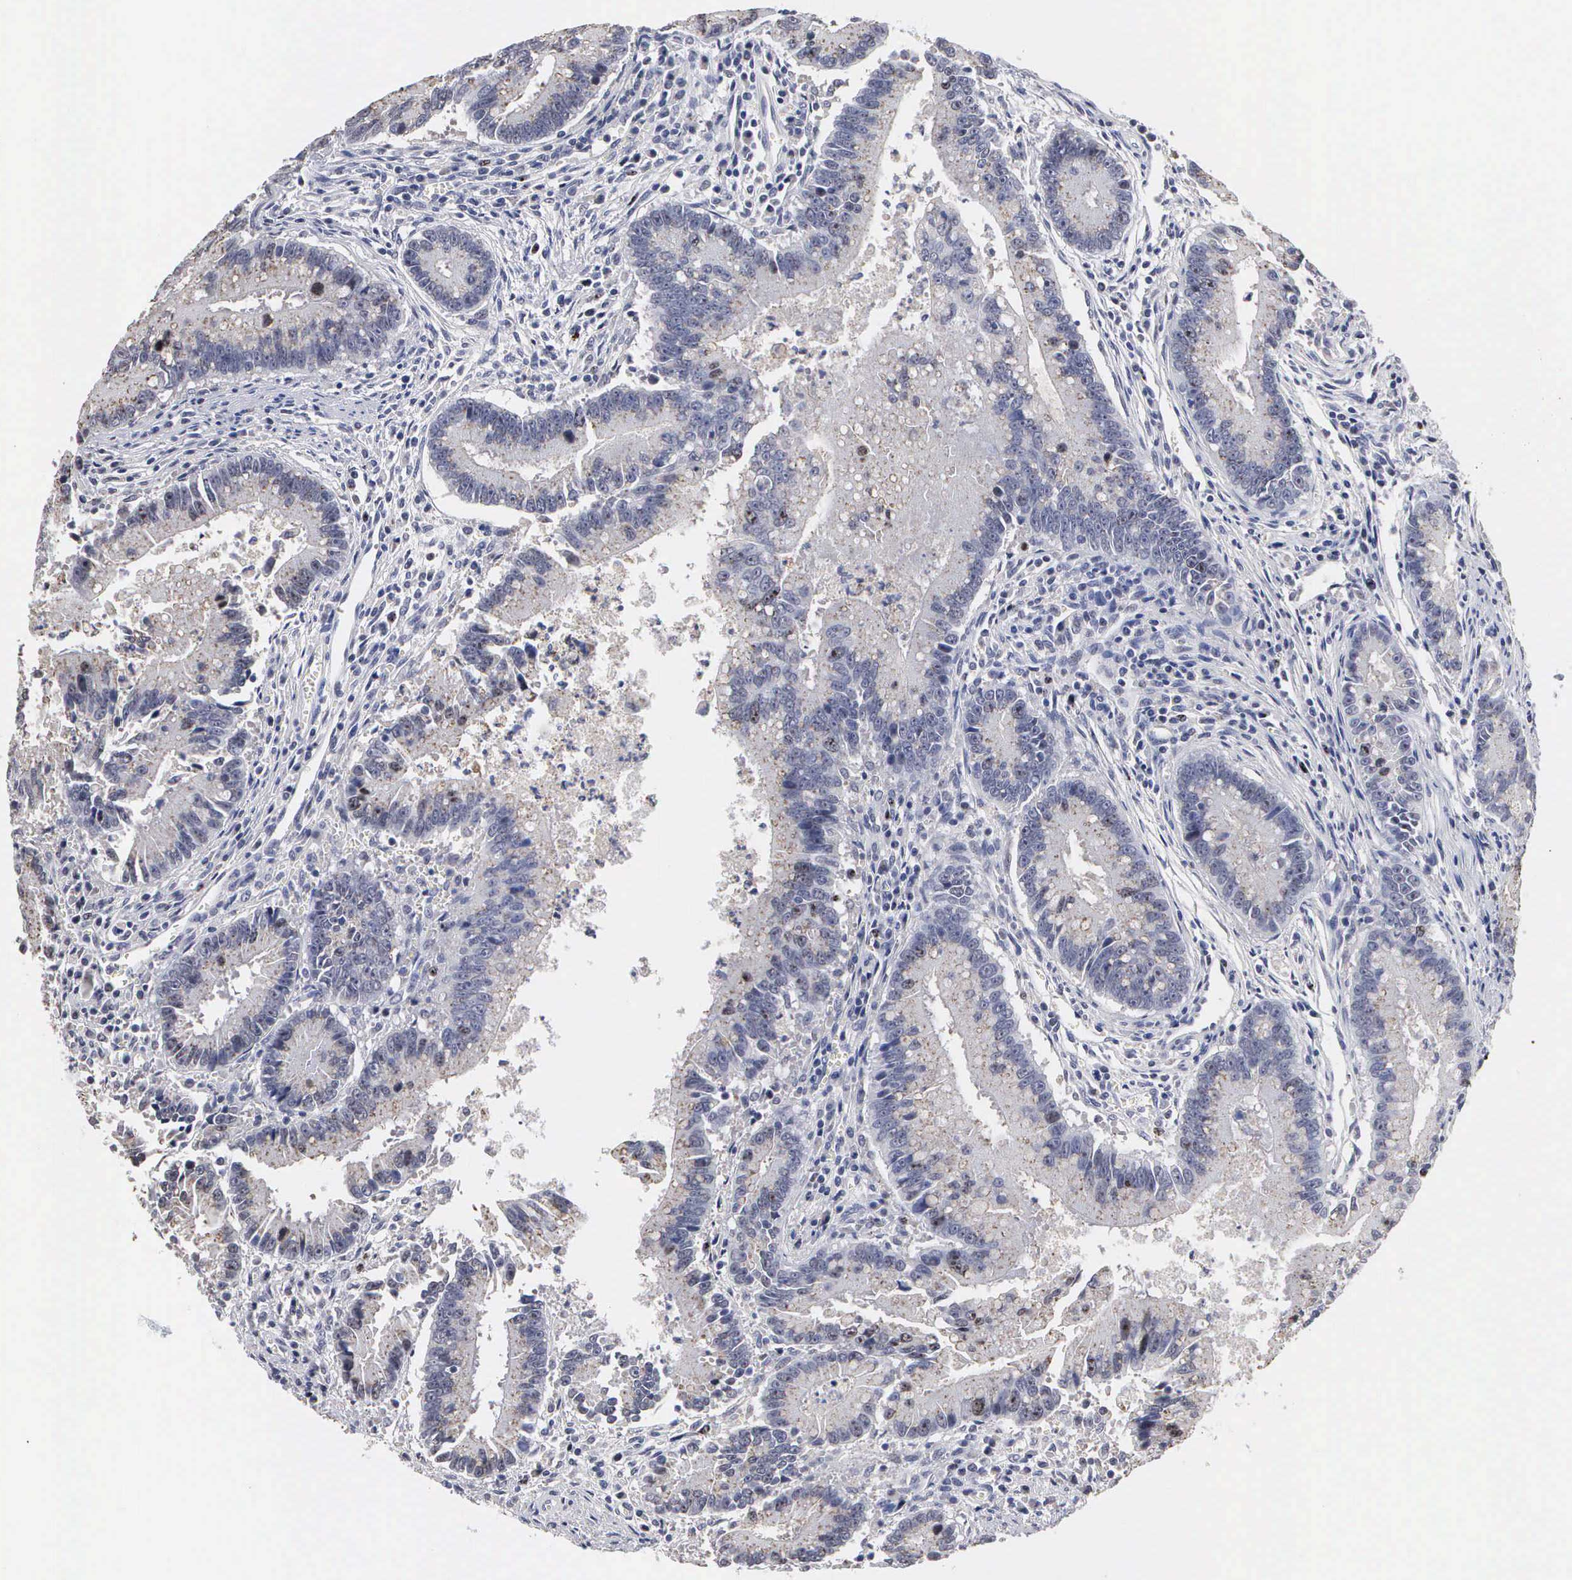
{"staining": {"intensity": "weak", "quantity": "25%-75%", "location": "cytoplasmic/membranous"}, "tissue": "colorectal cancer", "cell_type": "Tumor cells", "image_type": "cancer", "snomed": [{"axis": "morphology", "description": "Adenocarcinoma, NOS"}, {"axis": "topography", "description": "Rectum"}], "caption": "This micrograph exhibits immunohistochemistry (IHC) staining of adenocarcinoma (colorectal), with low weak cytoplasmic/membranous expression in approximately 25%-75% of tumor cells.", "gene": "KDM6A", "patient": {"sex": "female", "age": 81}}